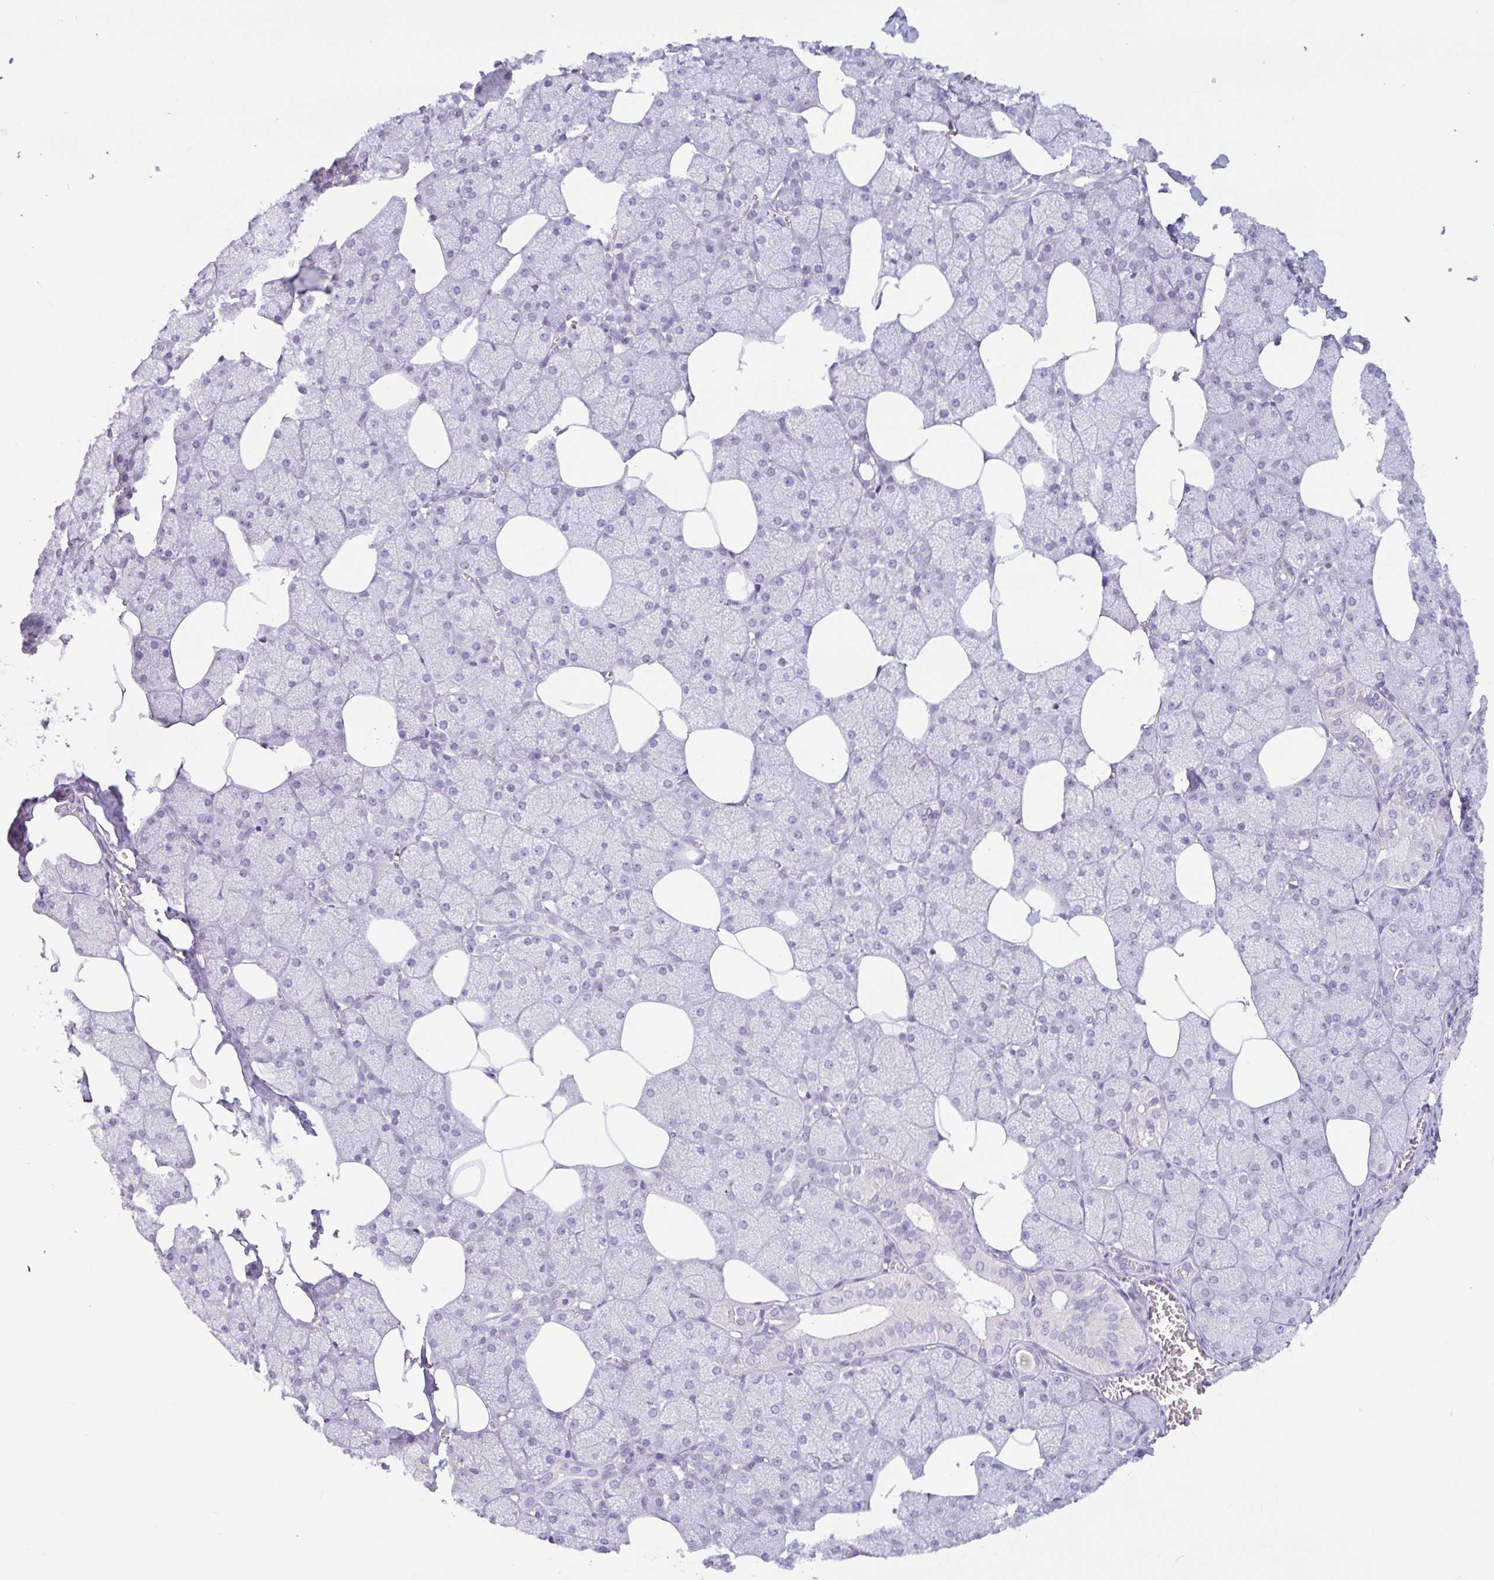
{"staining": {"intensity": "negative", "quantity": "none", "location": "none"}, "tissue": "salivary gland", "cell_type": "Glandular cells", "image_type": "normal", "snomed": [{"axis": "morphology", "description": "Normal tissue, NOS"}, {"axis": "topography", "description": "Salivary gland"}, {"axis": "topography", "description": "Peripheral nerve tissue"}], "caption": "DAB (3,3'-diaminobenzidine) immunohistochemical staining of normal human salivary gland shows no significant staining in glandular cells. The staining was performed using DAB (3,3'-diaminobenzidine) to visualize the protein expression in brown, while the nuclei were stained in blue with hematoxylin (Magnification: 20x).", "gene": "CTSE", "patient": {"sex": "male", "age": 38}}